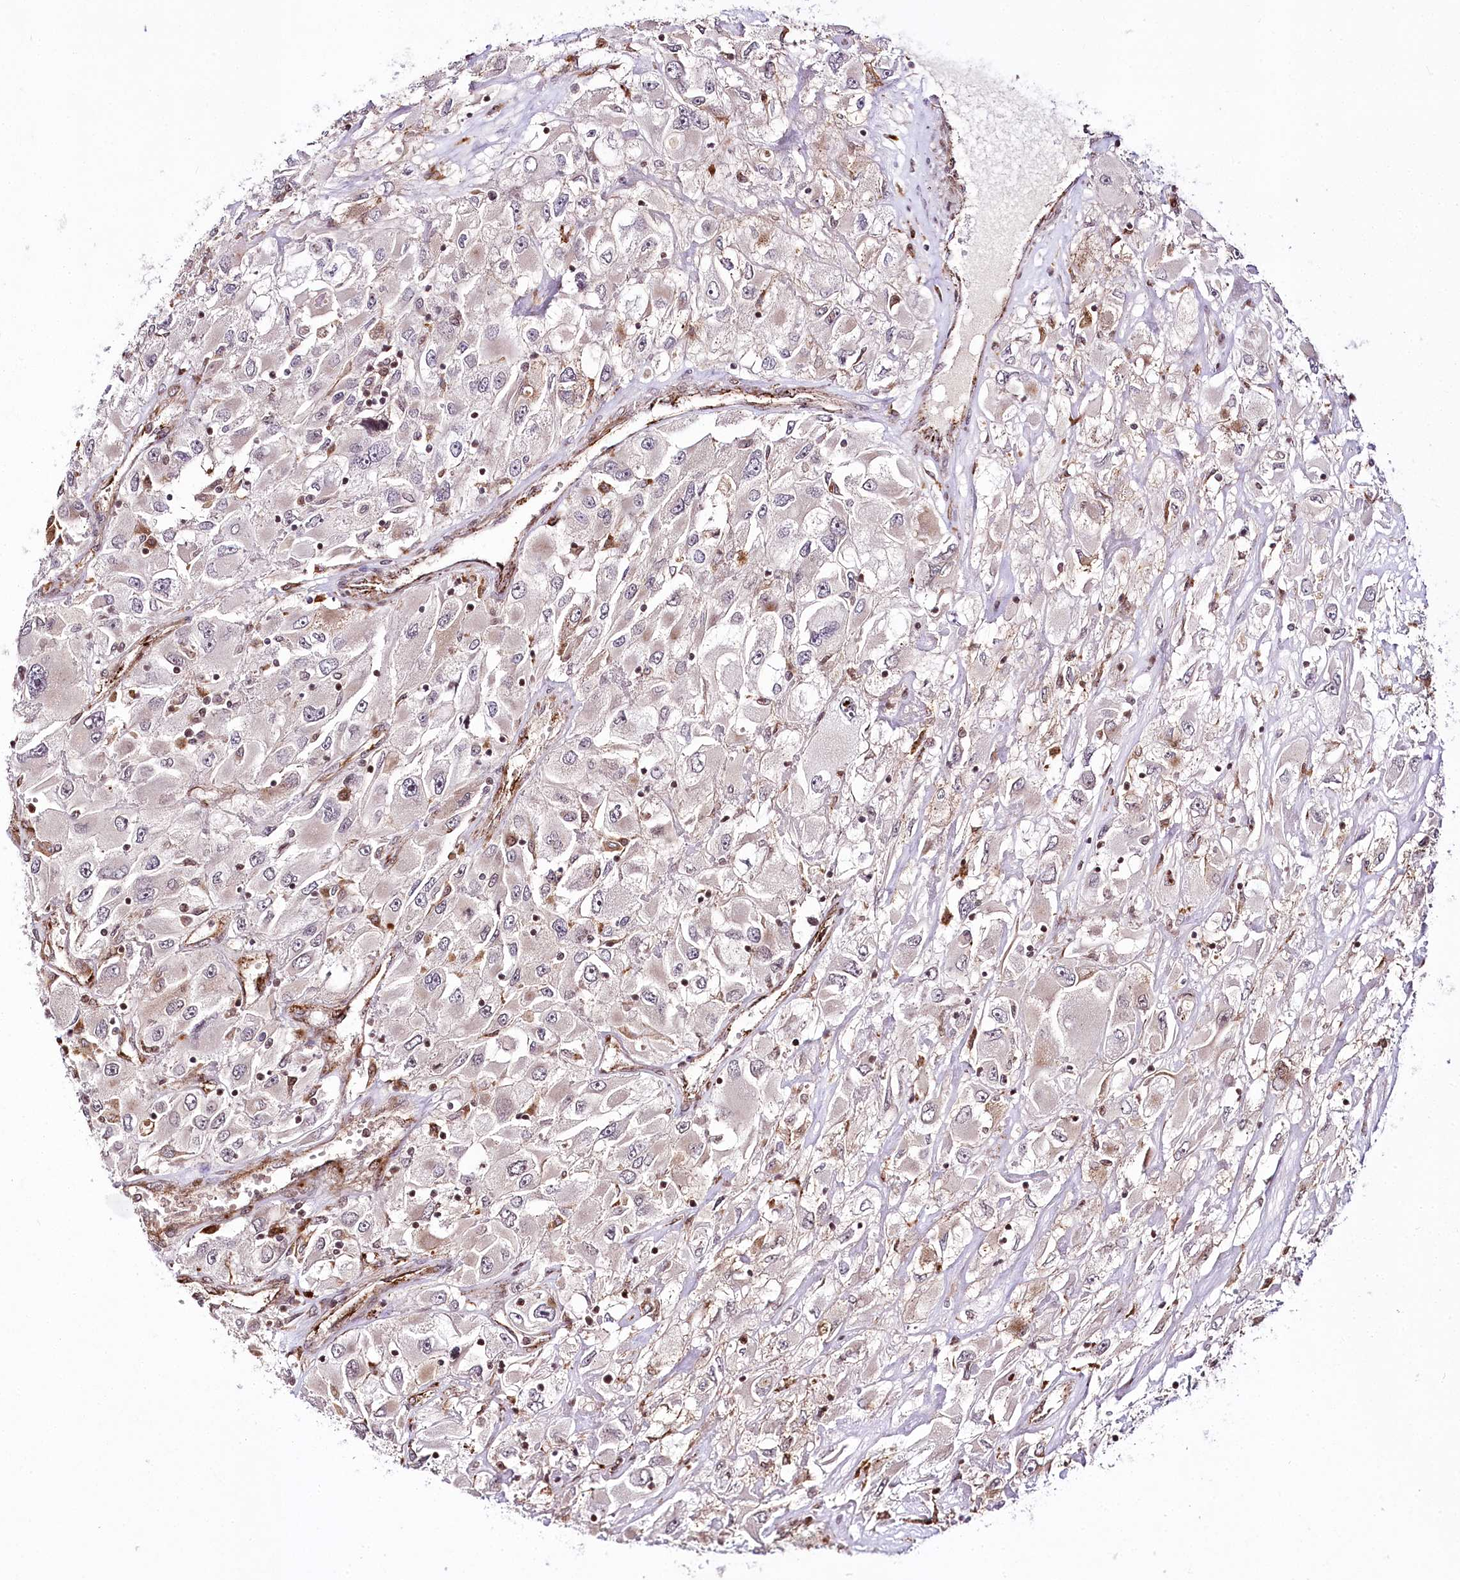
{"staining": {"intensity": "weak", "quantity": "<25%", "location": "cytoplasmic/membranous"}, "tissue": "renal cancer", "cell_type": "Tumor cells", "image_type": "cancer", "snomed": [{"axis": "morphology", "description": "Adenocarcinoma, NOS"}, {"axis": "topography", "description": "Kidney"}], "caption": "Tumor cells show no significant protein staining in renal cancer.", "gene": "HOXC8", "patient": {"sex": "female", "age": 52}}